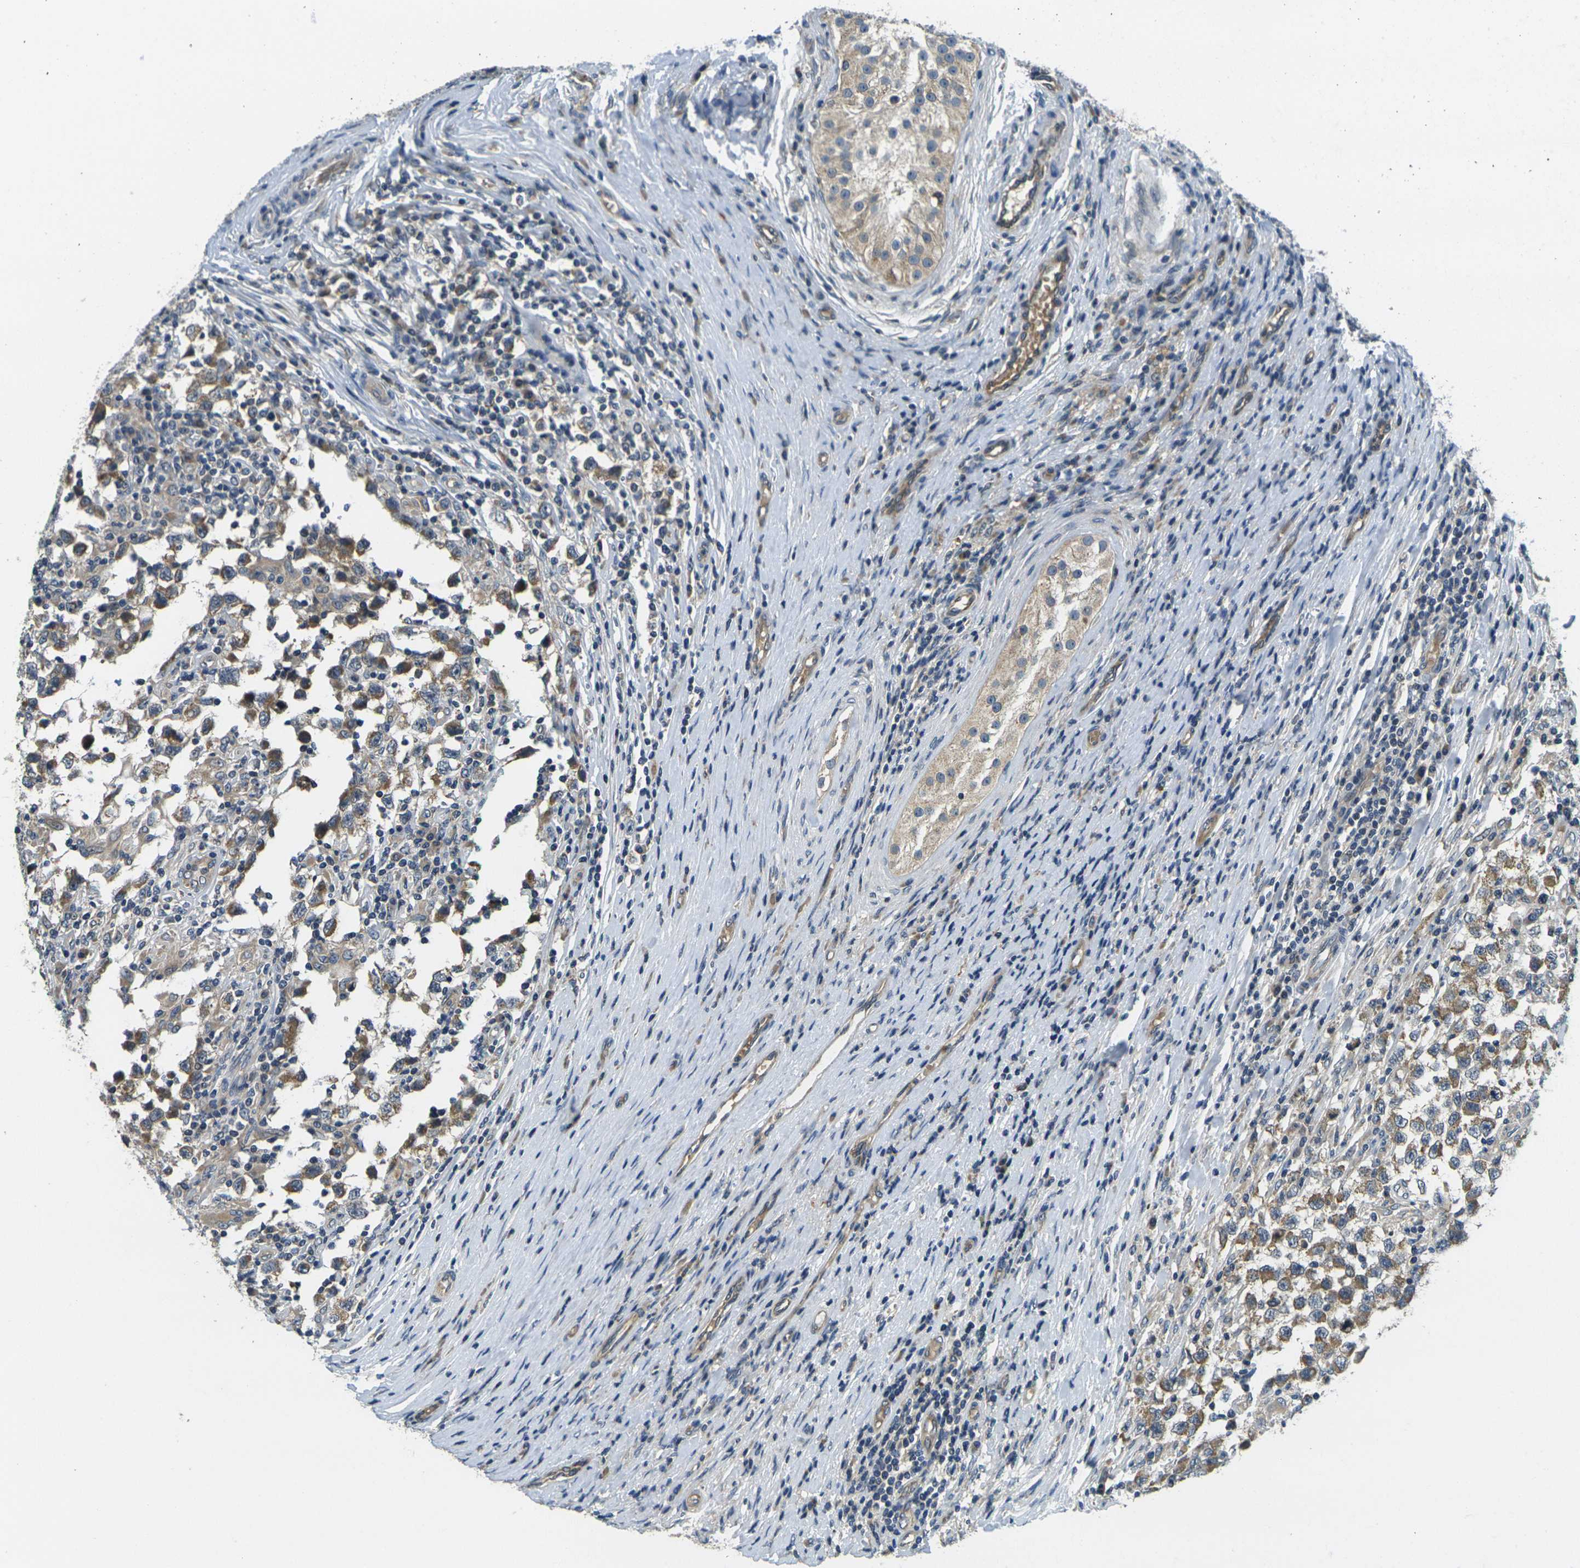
{"staining": {"intensity": "moderate", "quantity": ">75%", "location": "cytoplasmic/membranous"}, "tissue": "testis cancer", "cell_type": "Tumor cells", "image_type": "cancer", "snomed": [{"axis": "morphology", "description": "Carcinoma, Embryonal, NOS"}, {"axis": "topography", "description": "Testis"}], "caption": "DAB (3,3'-diaminobenzidine) immunohistochemical staining of embryonal carcinoma (testis) shows moderate cytoplasmic/membranous protein positivity in about >75% of tumor cells.", "gene": "MINAR2", "patient": {"sex": "male", "age": 21}}